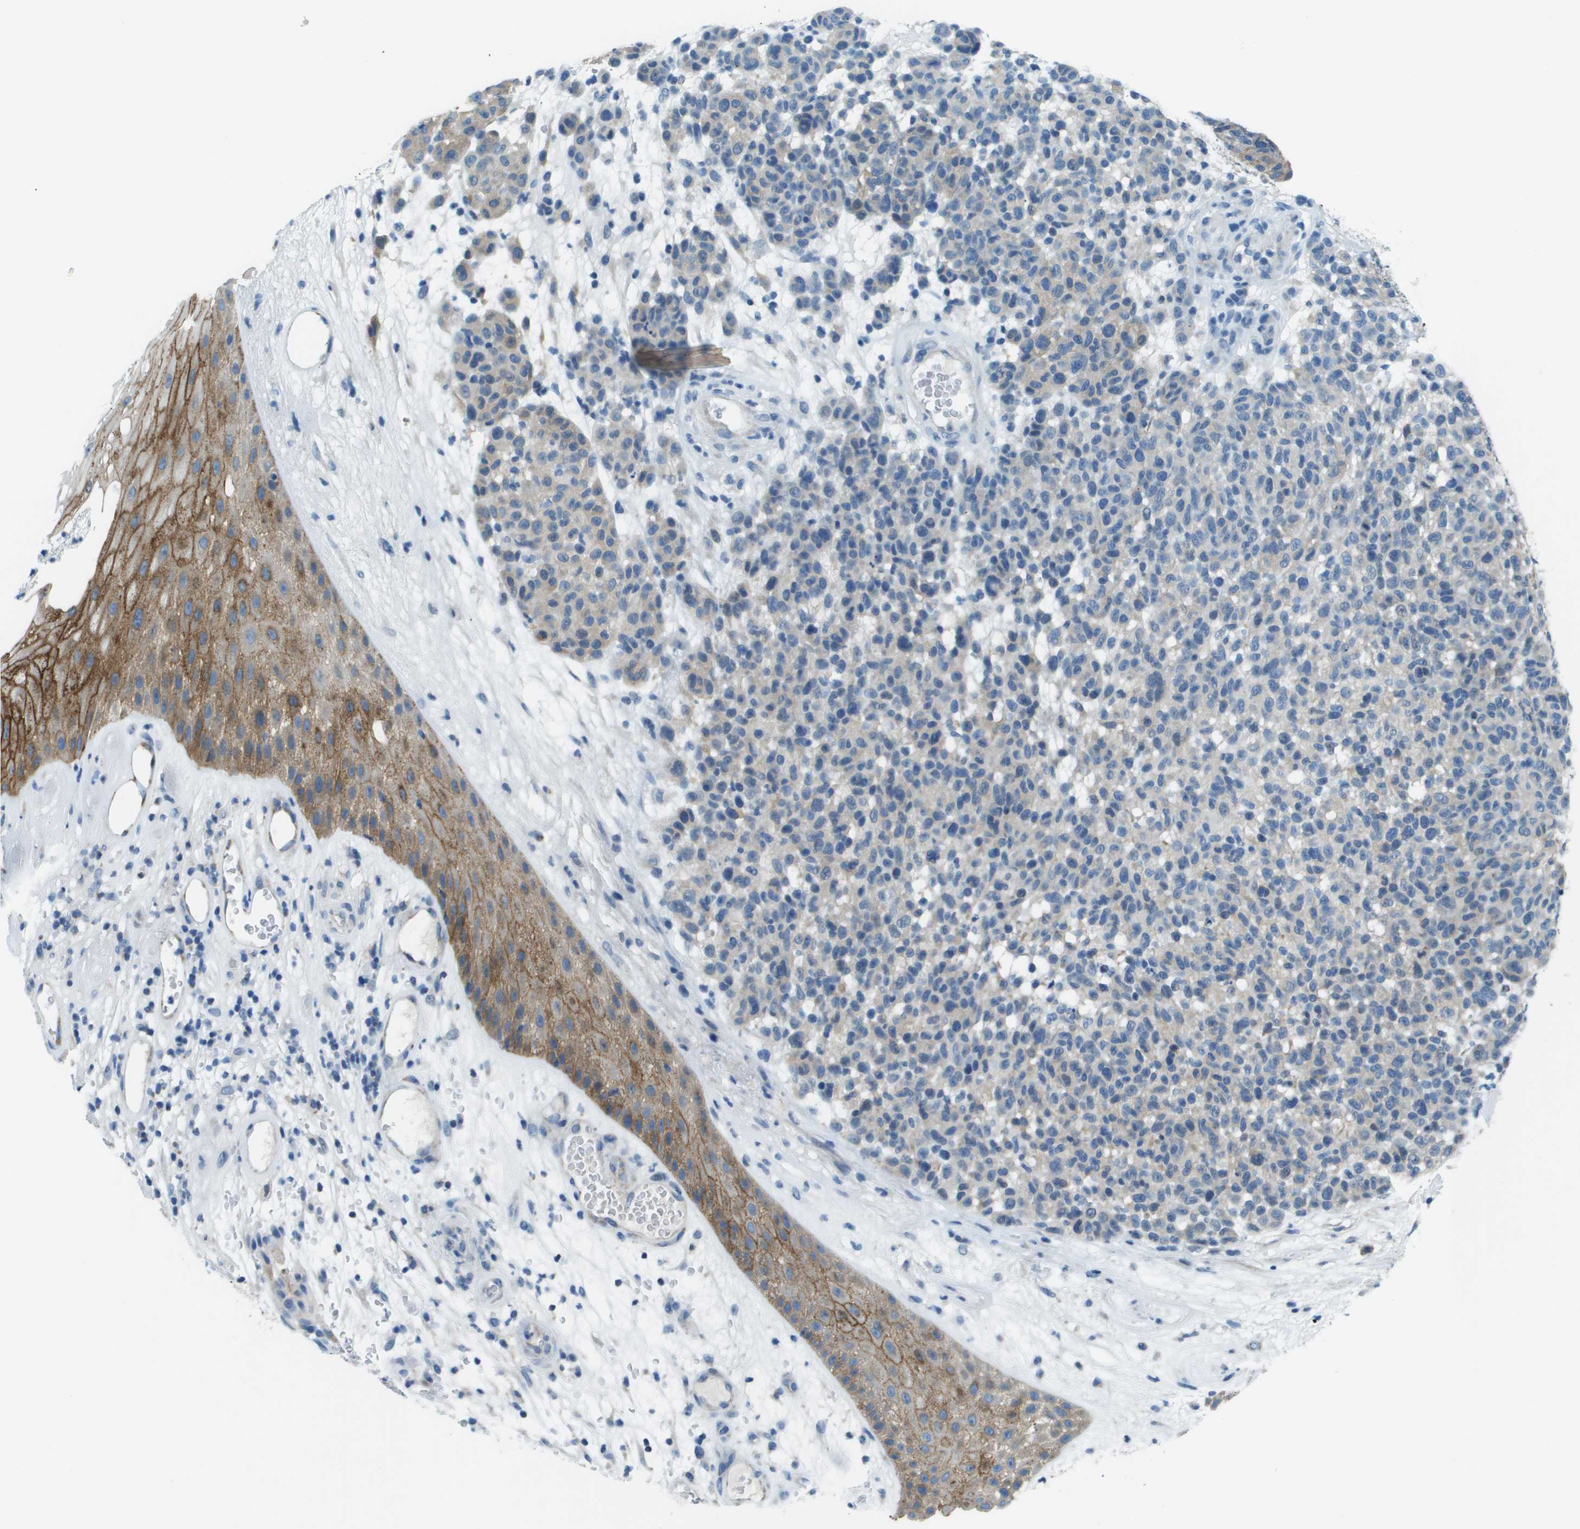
{"staining": {"intensity": "negative", "quantity": "none", "location": "none"}, "tissue": "melanoma", "cell_type": "Tumor cells", "image_type": "cancer", "snomed": [{"axis": "morphology", "description": "Malignant melanoma, NOS"}, {"axis": "topography", "description": "Skin"}], "caption": "Immunohistochemistry (IHC) photomicrograph of neoplastic tissue: melanoma stained with DAB displays no significant protein staining in tumor cells.", "gene": "SDC1", "patient": {"sex": "male", "age": 59}}